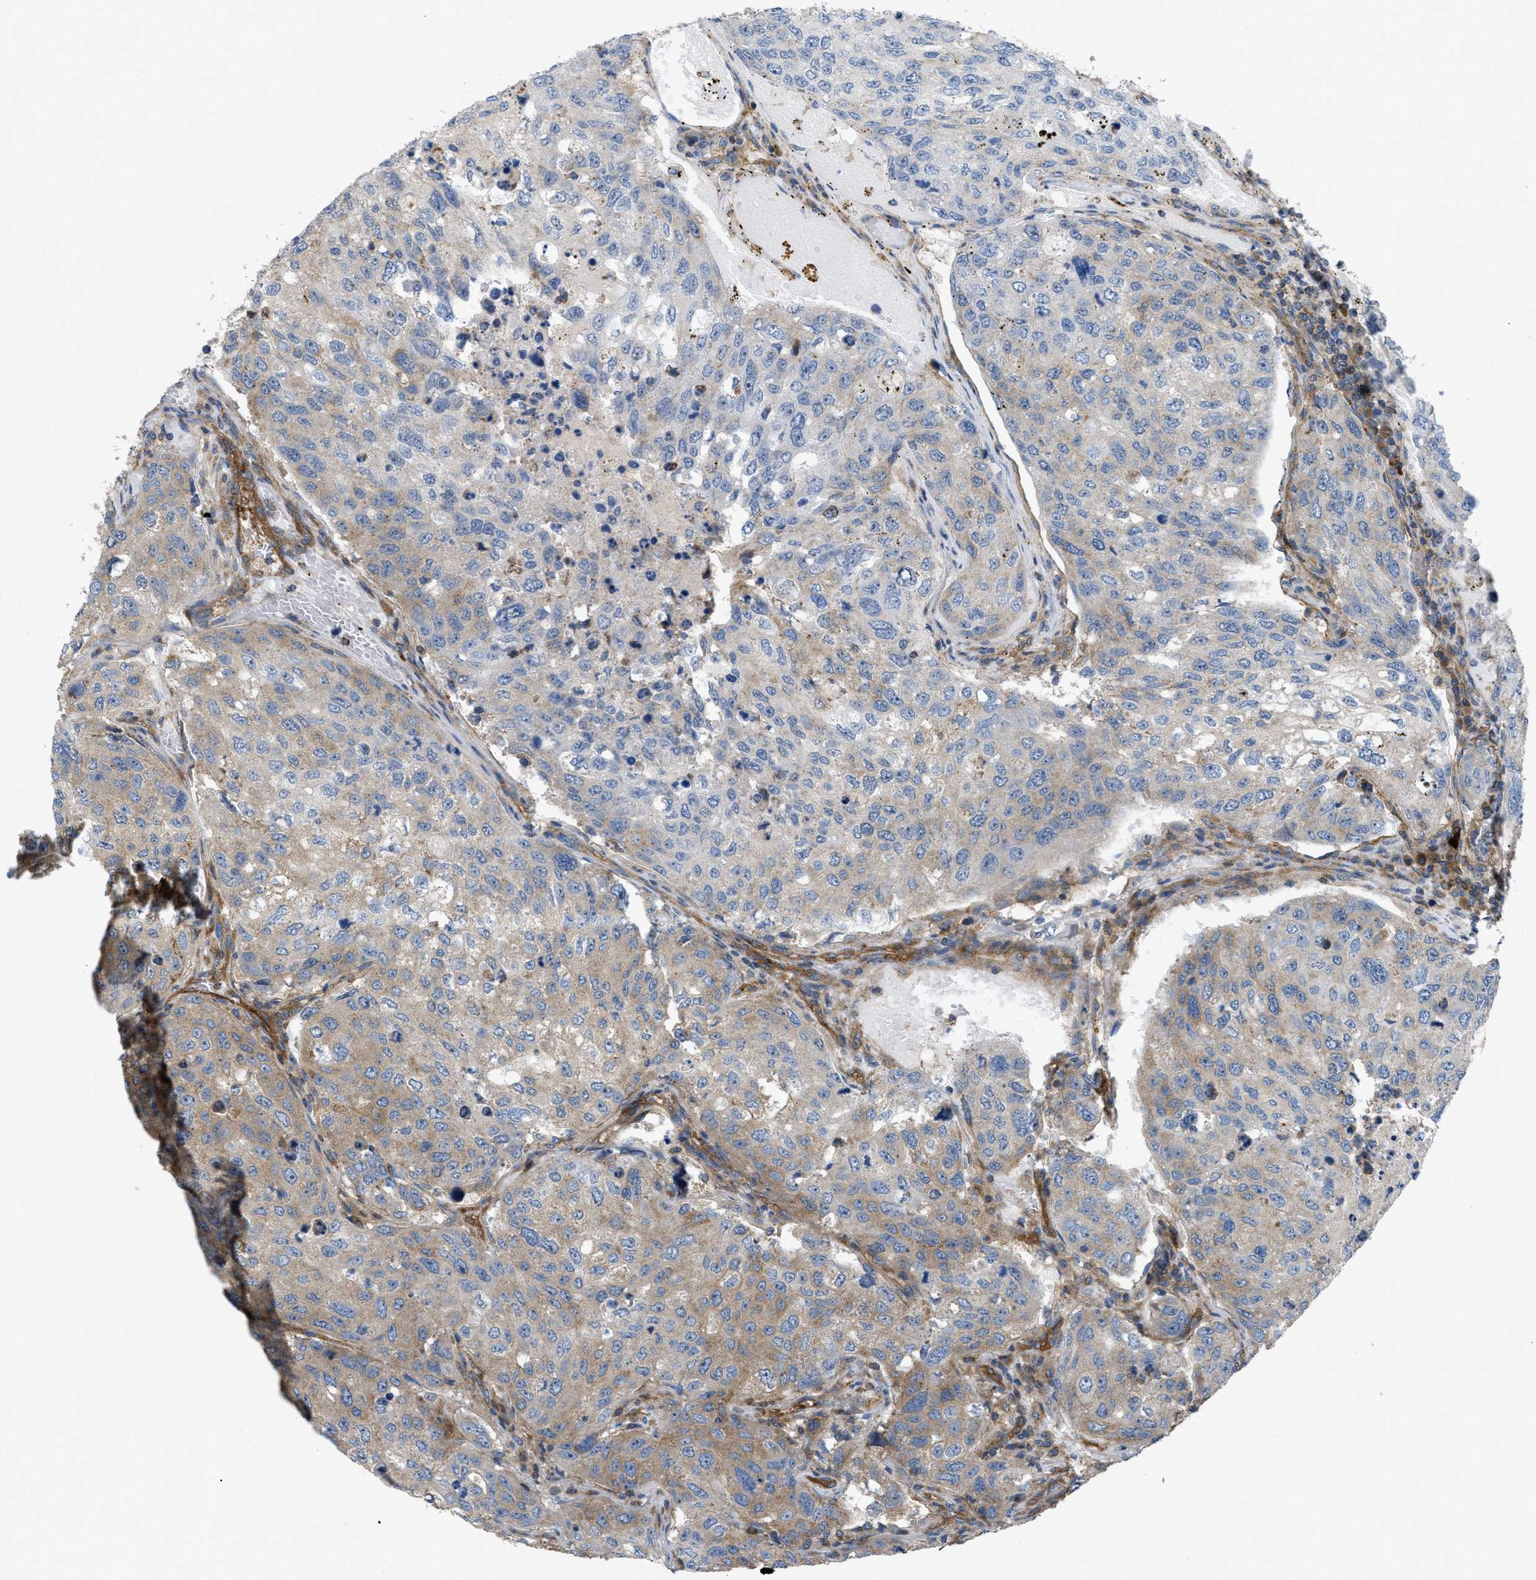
{"staining": {"intensity": "moderate", "quantity": "25%-75%", "location": "cytoplasmic/membranous"}, "tissue": "urothelial cancer", "cell_type": "Tumor cells", "image_type": "cancer", "snomed": [{"axis": "morphology", "description": "Urothelial carcinoma, High grade"}, {"axis": "topography", "description": "Lymph node"}, {"axis": "topography", "description": "Urinary bladder"}], "caption": "Brown immunohistochemical staining in urothelial carcinoma (high-grade) reveals moderate cytoplasmic/membranous expression in about 25%-75% of tumor cells.", "gene": "ATP2A3", "patient": {"sex": "male", "age": 51}}